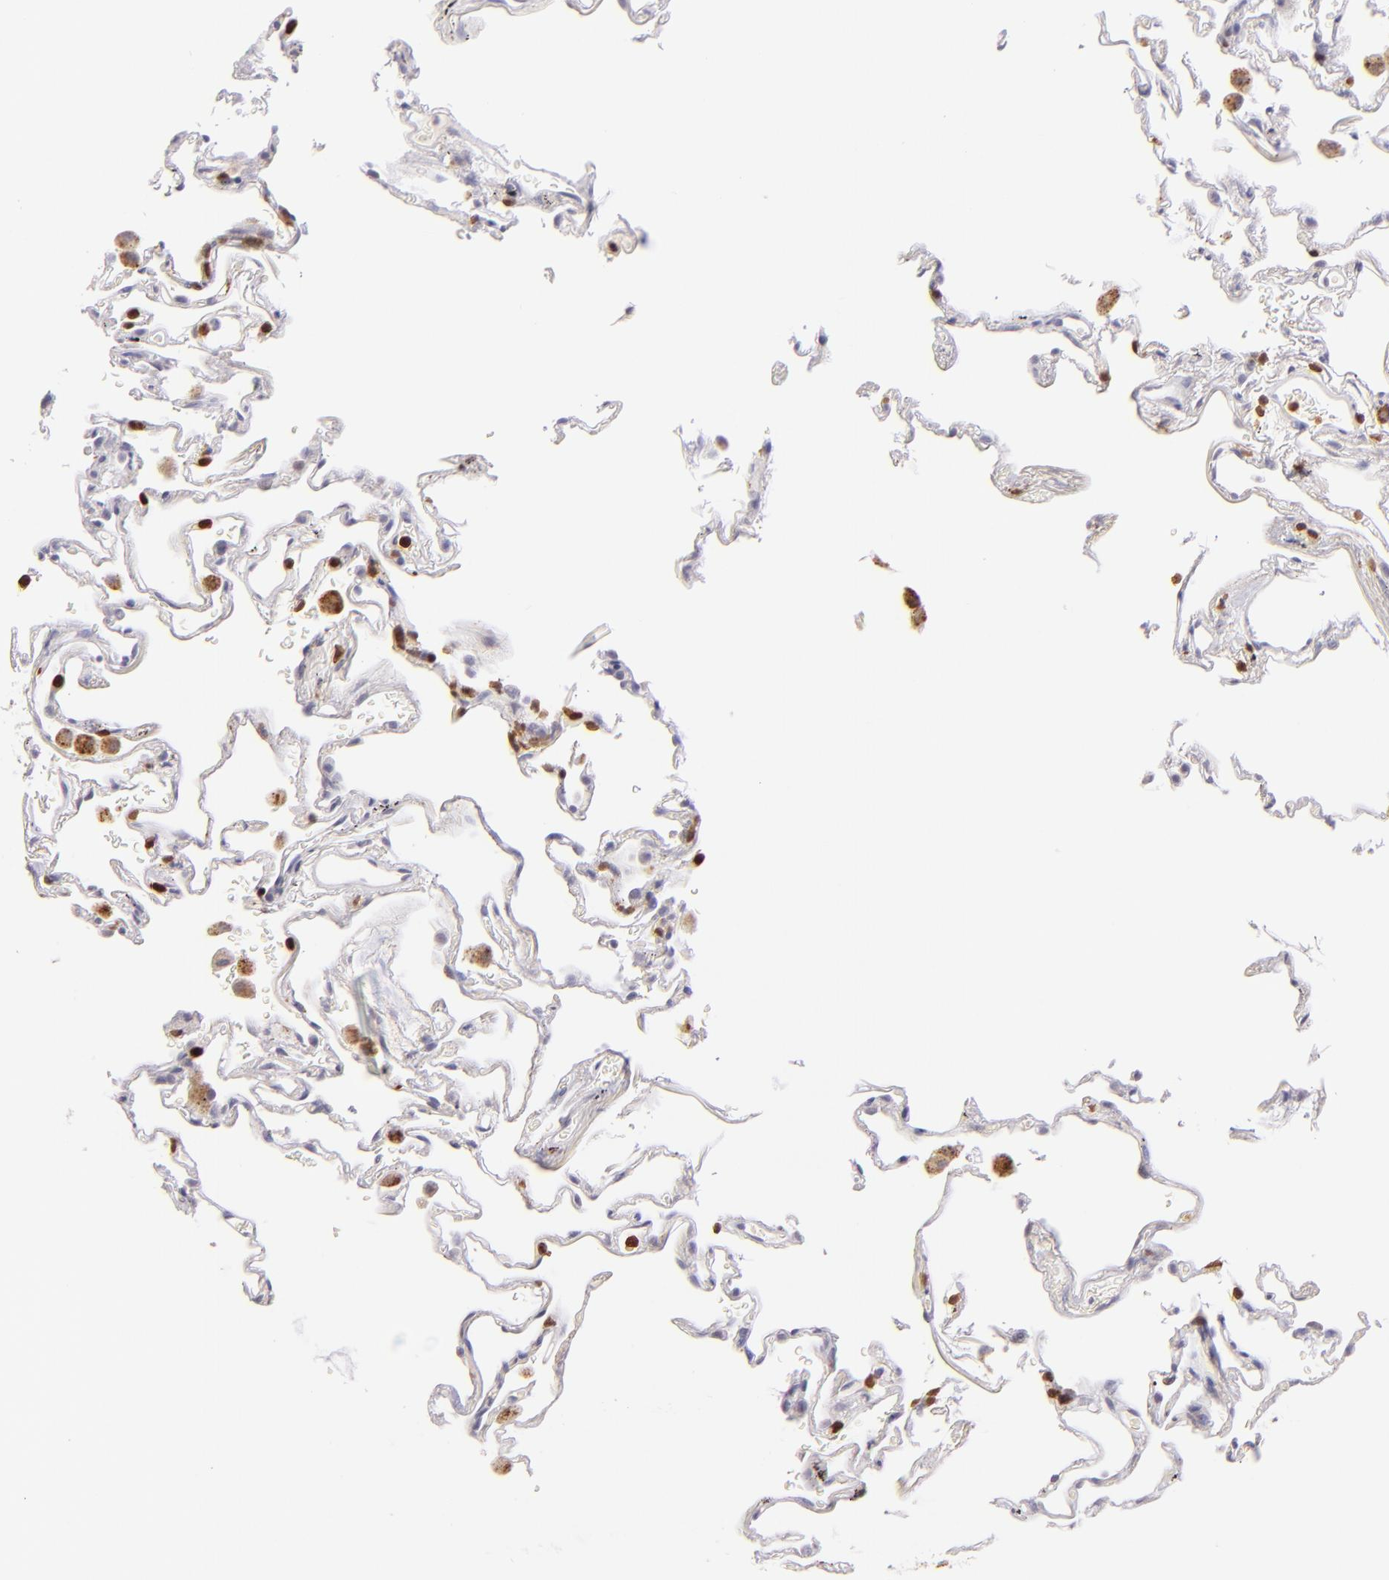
{"staining": {"intensity": "negative", "quantity": "none", "location": "none"}, "tissue": "lung", "cell_type": "Alveolar cells", "image_type": "normal", "snomed": [{"axis": "morphology", "description": "Normal tissue, NOS"}, {"axis": "morphology", "description": "Inflammation, NOS"}, {"axis": "topography", "description": "Lung"}], "caption": "This is an immunohistochemistry histopathology image of normal lung. There is no positivity in alveolar cells.", "gene": "ZAP70", "patient": {"sex": "male", "age": 69}}